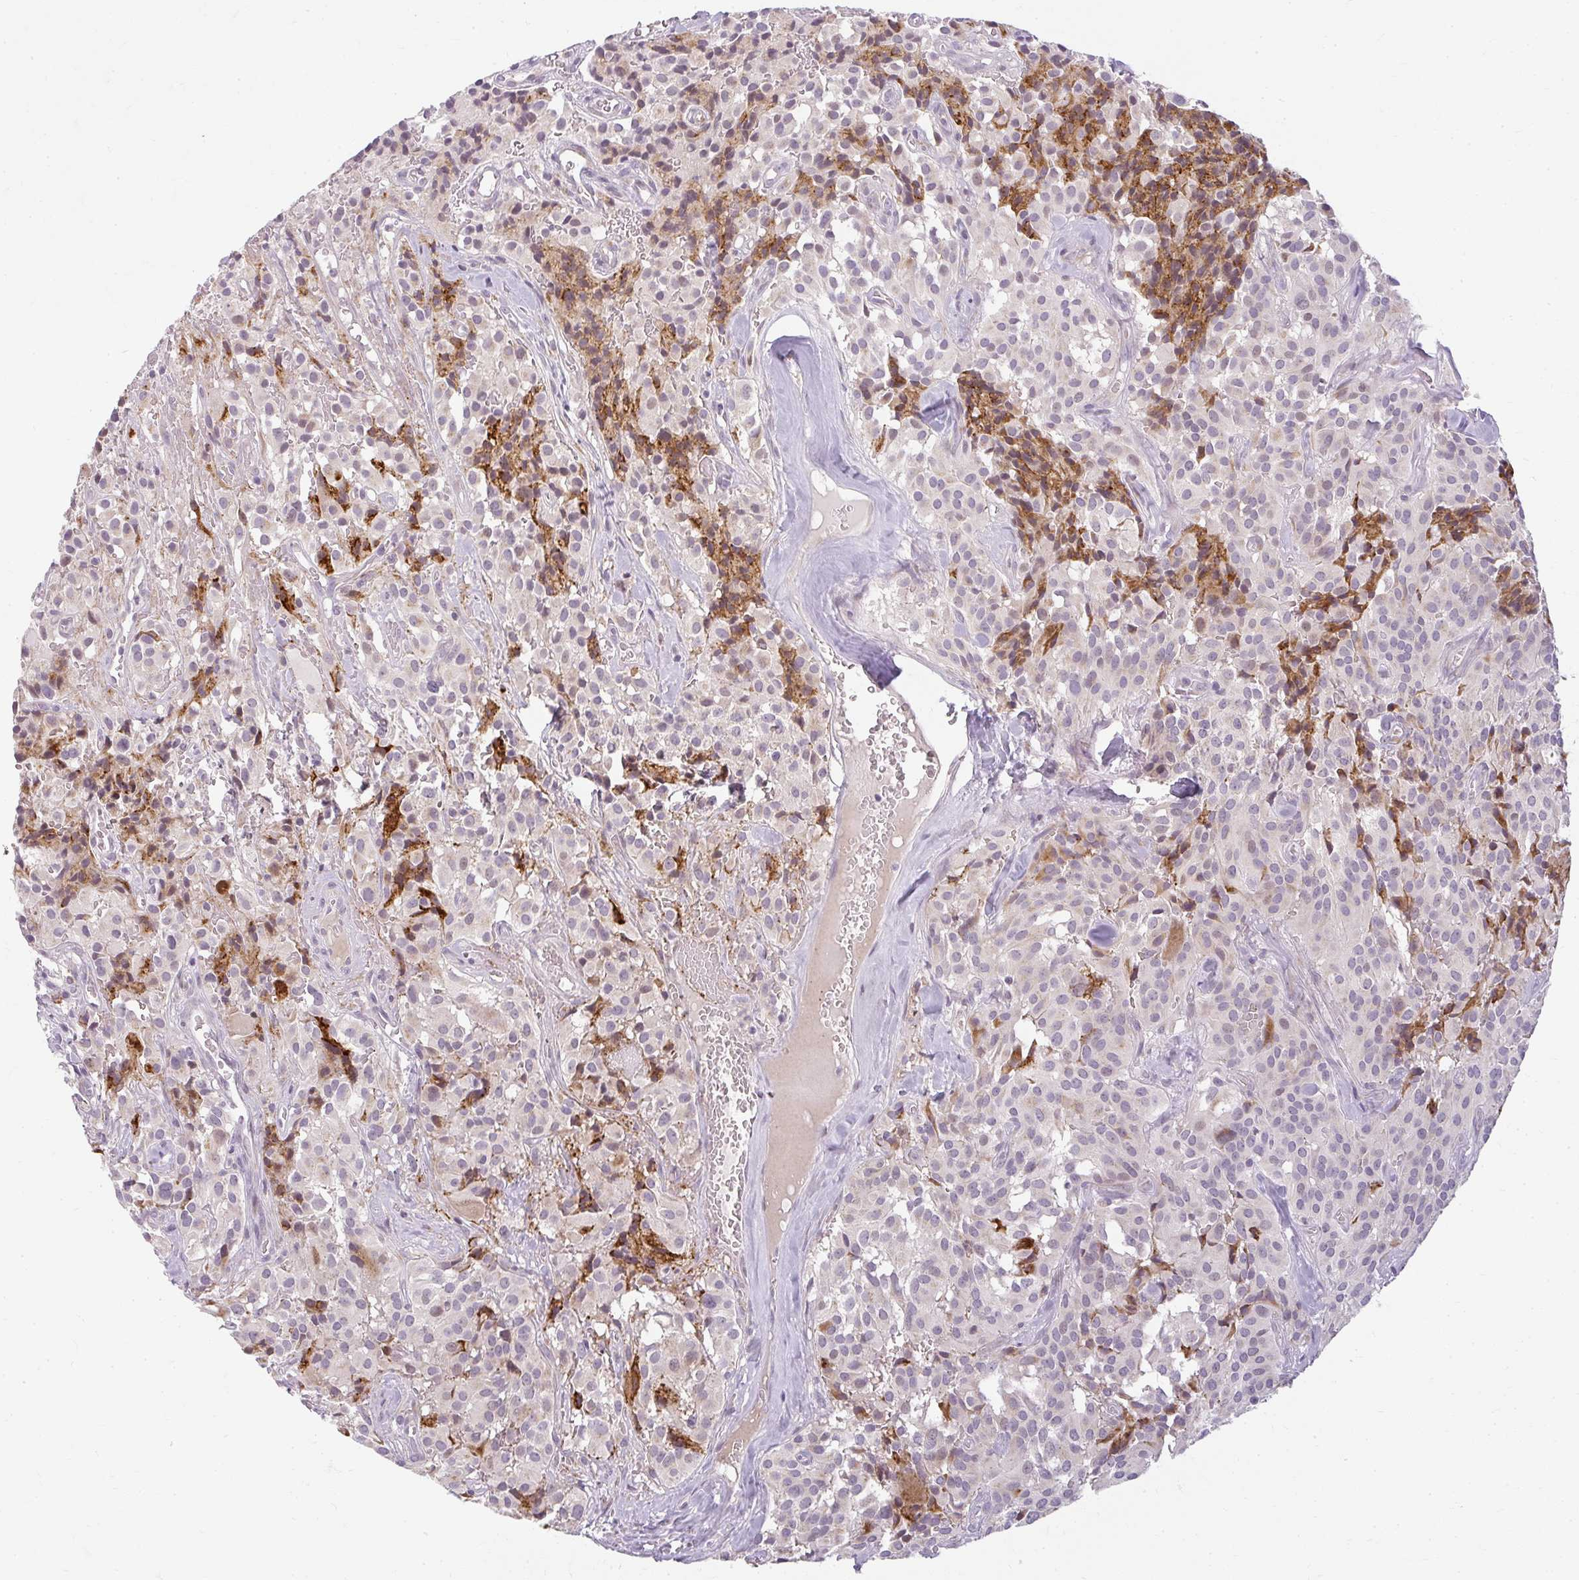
{"staining": {"intensity": "moderate", "quantity": "<25%", "location": "cytoplasmic/membranous"}, "tissue": "glioma", "cell_type": "Tumor cells", "image_type": "cancer", "snomed": [{"axis": "morphology", "description": "Glioma, malignant, Low grade"}, {"axis": "topography", "description": "Brain"}], "caption": "Immunohistochemical staining of malignant glioma (low-grade) reveals low levels of moderate cytoplasmic/membranous positivity in approximately <25% of tumor cells.", "gene": "ZFYVE26", "patient": {"sex": "male", "age": 42}}